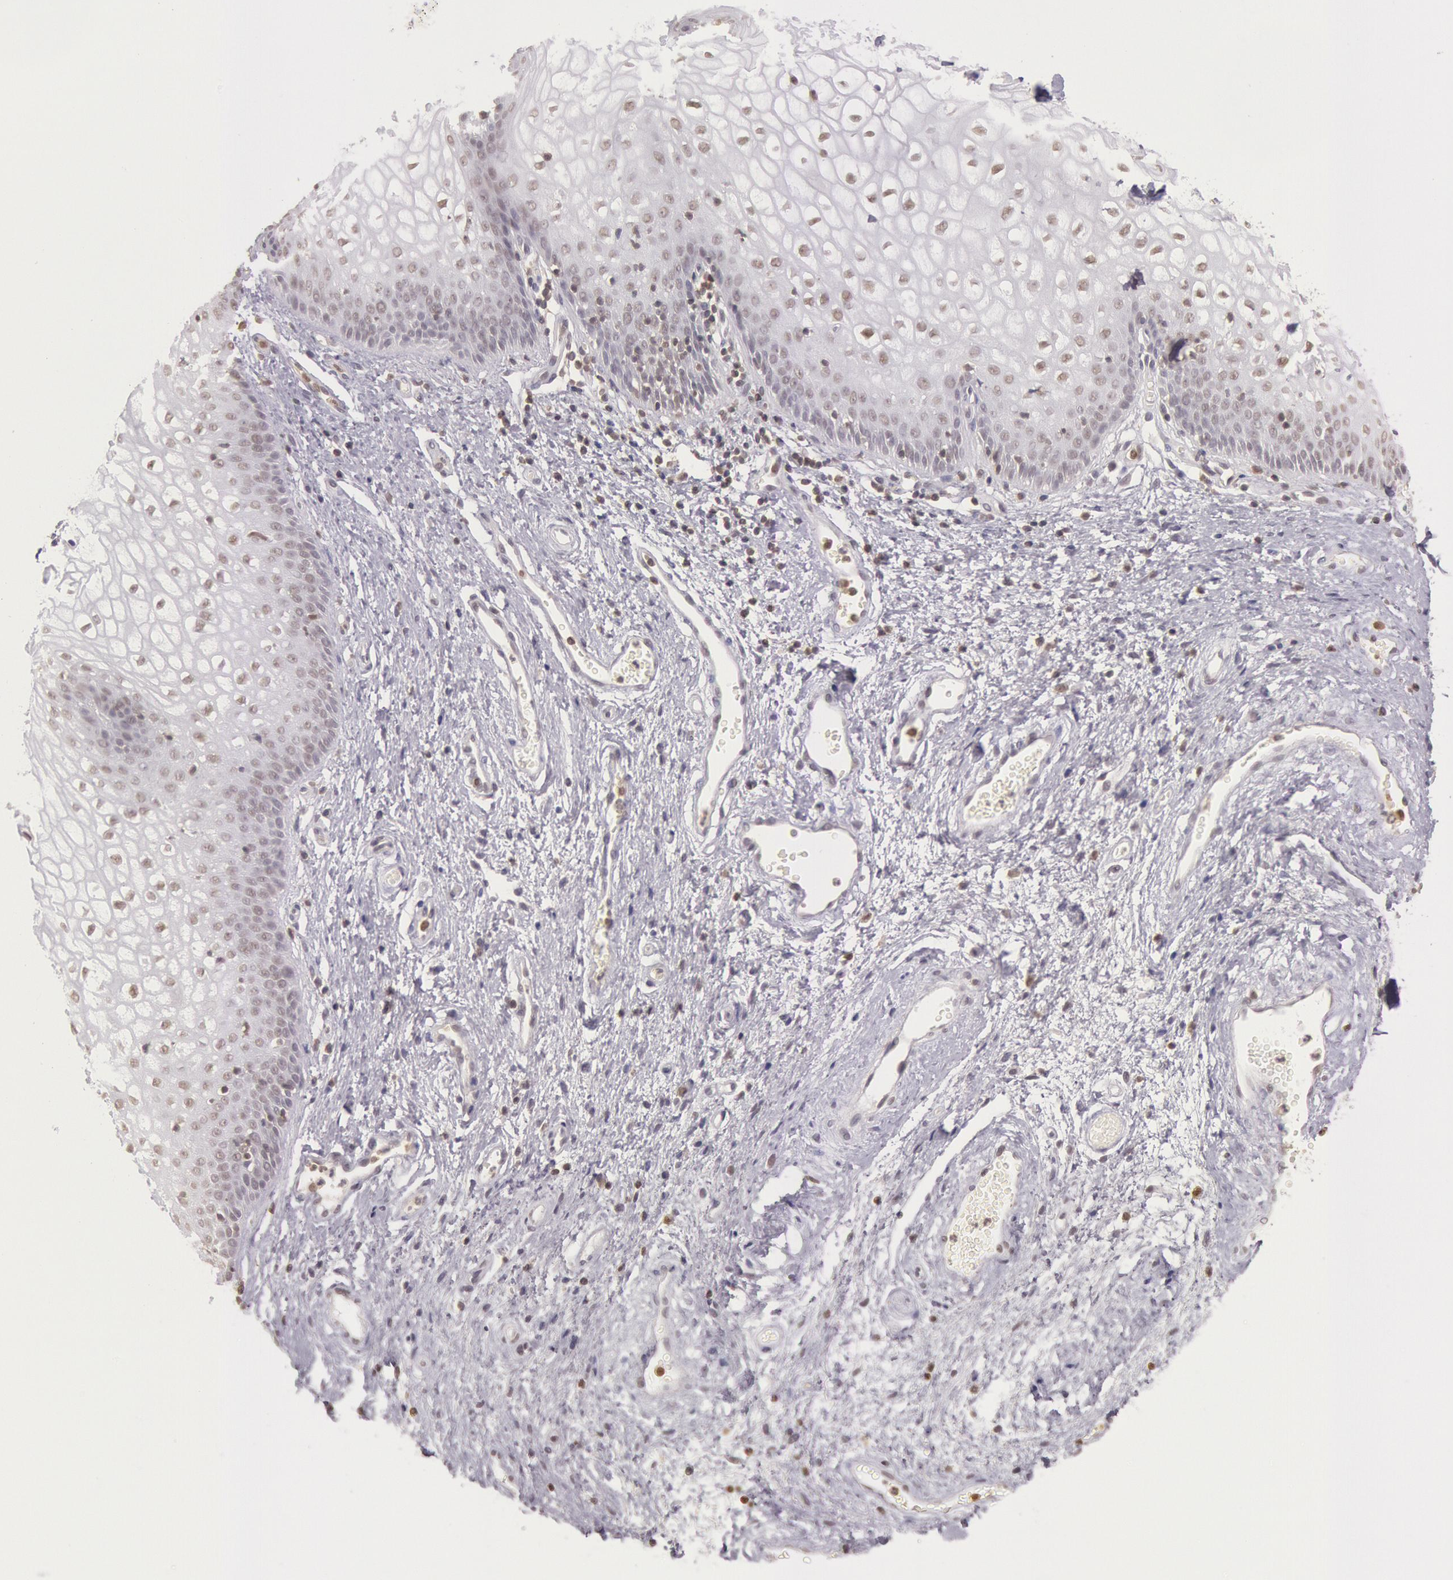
{"staining": {"intensity": "weak", "quantity": "25%-75%", "location": "nuclear"}, "tissue": "vagina", "cell_type": "Squamous epithelial cells", "image_type": "normal", "snomed": [{"axis": "morphology", "description": "Normal tissue, NOS"}, {"axis": "topography", "description": "Vagina"}], "caption": "This is a micrograph of immunohistochemistry staining of unremarkable vagina, which shows weak positivity in the nuclear of squamous epithelial cells.", "gene": "HIF1A", "patient": {"sex": "female", "age": 34}}